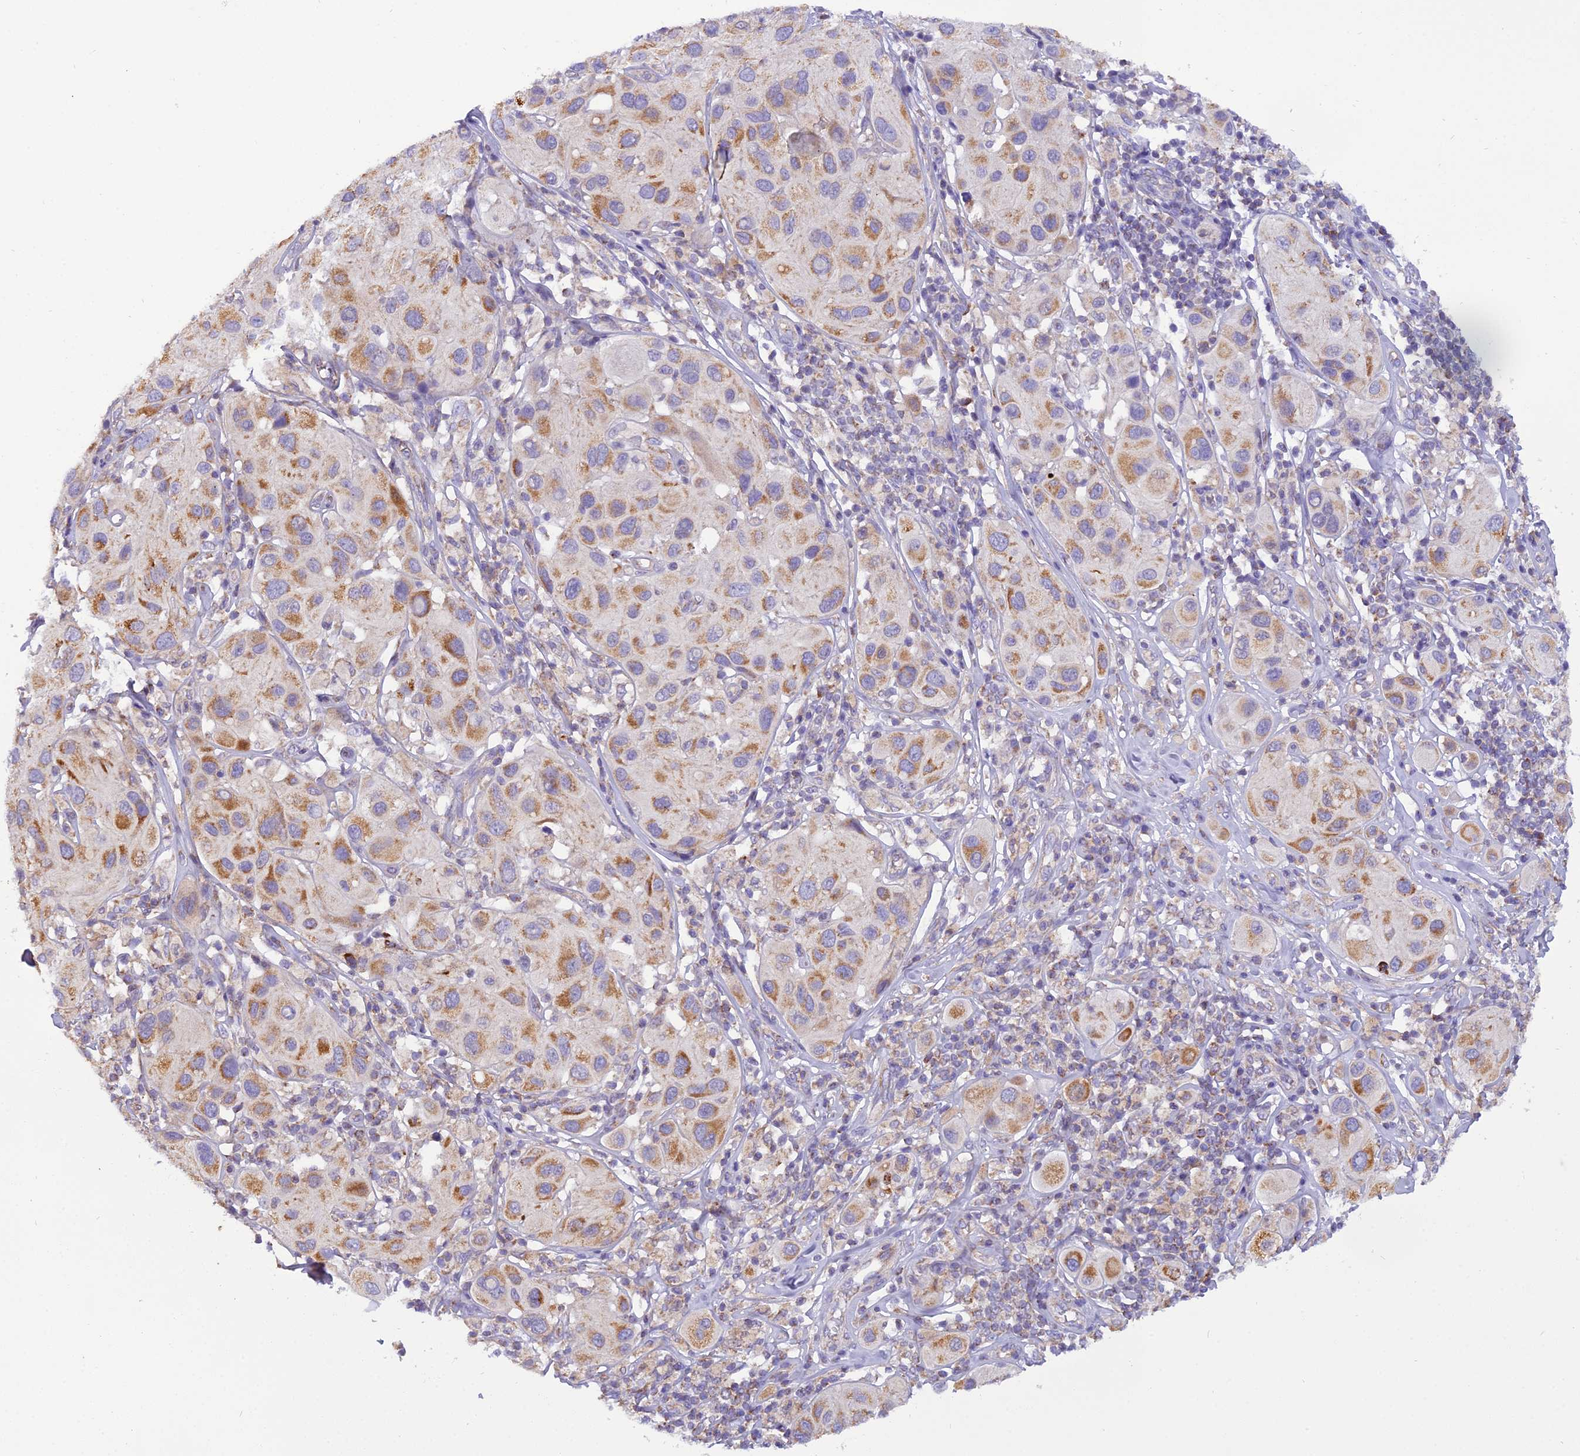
{"staining": {"intensity": "moderate", "quantity": ">75%", "location": "cytoplasmic/membranous"}, "tissue": "melanoma", "cell_type": "Tumor cells", "image_type": "cancer", "snomed": [{"axis": "morphology", "description": "Malignant melanoma, Metastatic site"}, {"axis": "topography", "description": "Skin"}], "caption": "Immunohistochemical staining of human malignant melanoma (metastatic site) shows medium levels of moderate cytoplasmic/membranous positivity in about >75% of tumor cells. (IHC, brightfield microscopy, high magnification).", "gene": "GPD1", "patient": {"sex": "male", "age": 41}}